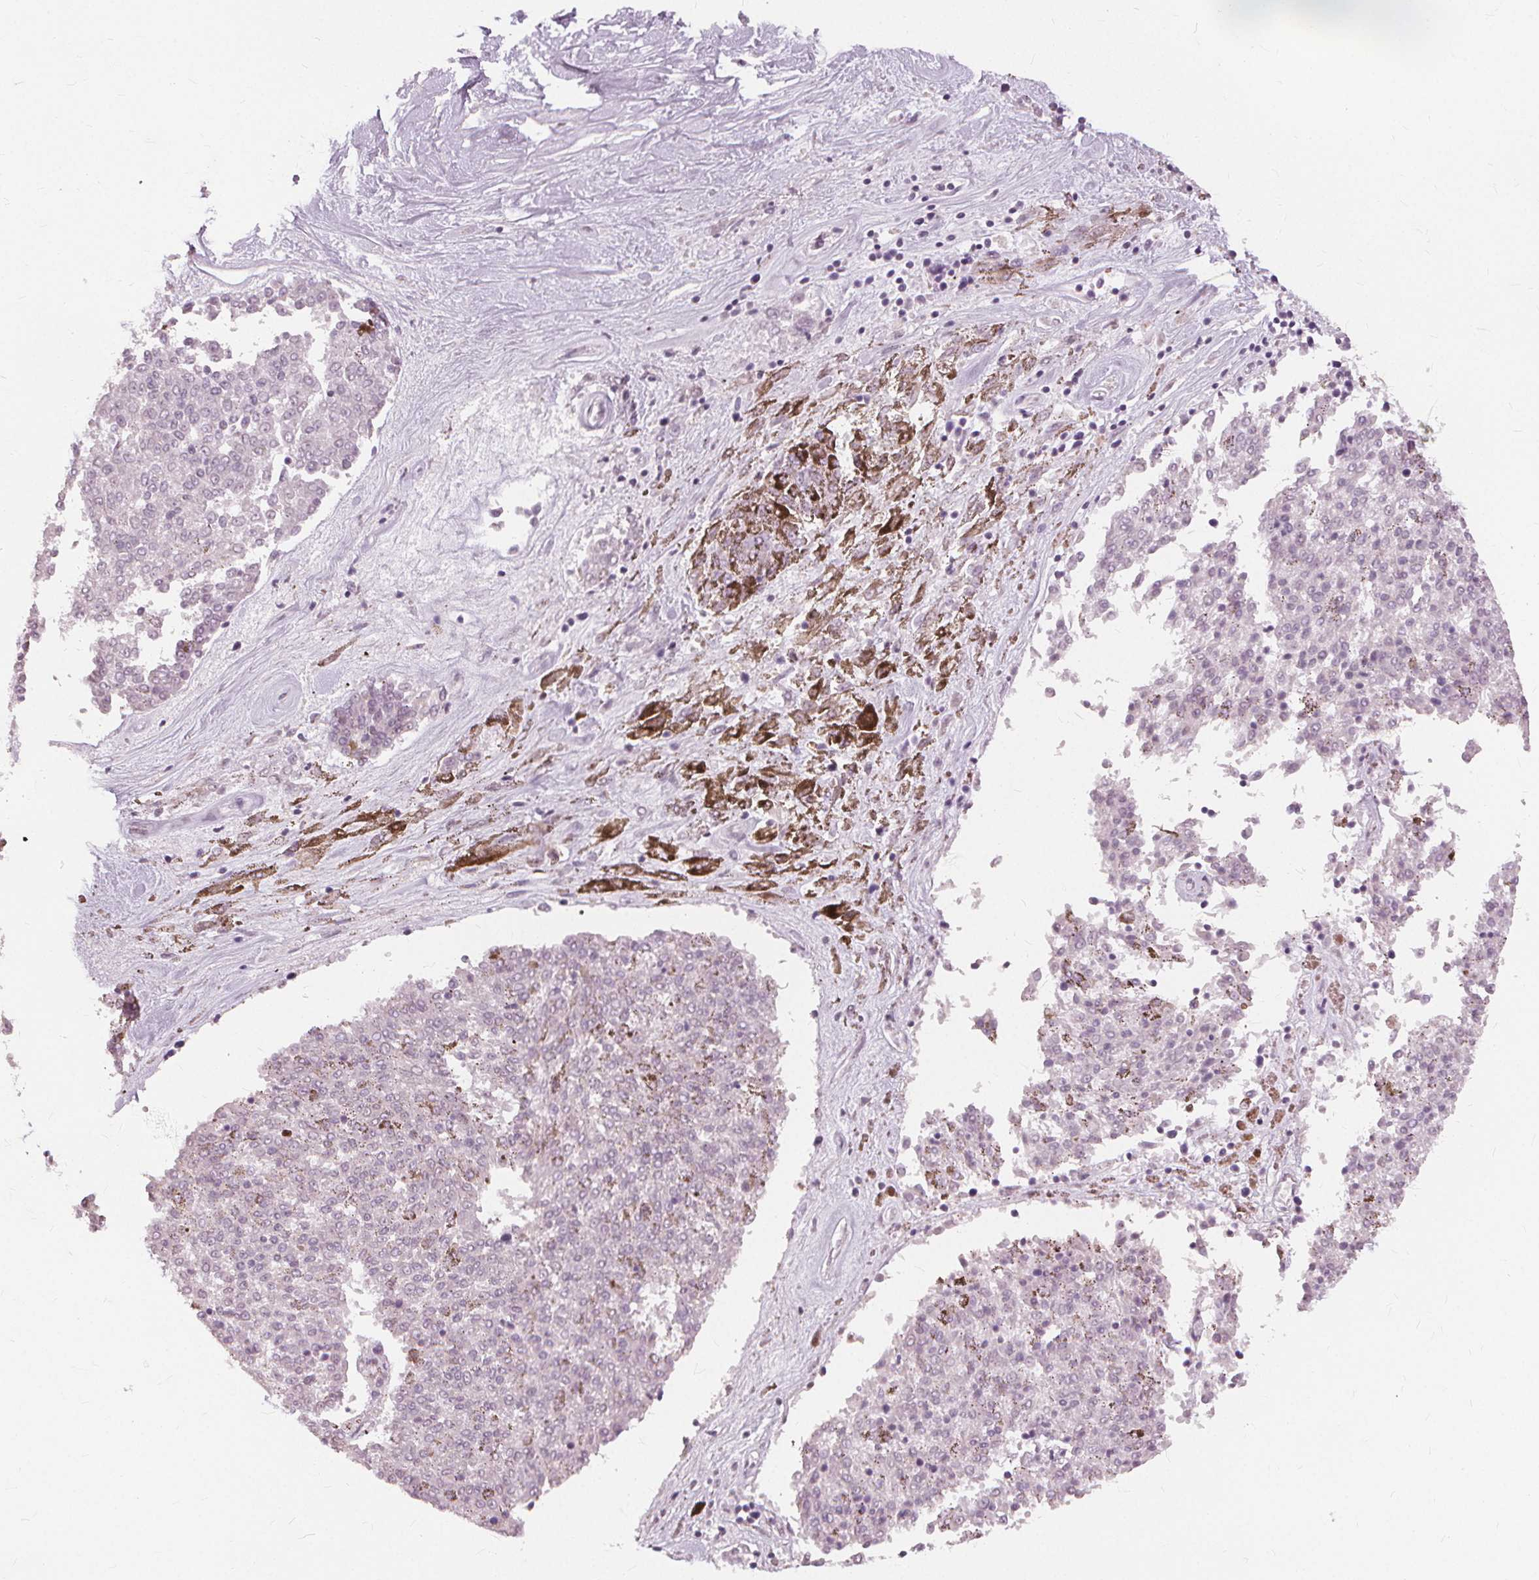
{"staining": {"intensity": "negative", "quantity": "none", "location": "none"}, "tissue": "melanoma", "cell_type": "Tumor cells", "image_type": "cancer", "snomed": [{"axis": "morphology", "description": "Malignant melanoma, NOS"}, {"axis": "topography", "description": "Skin"}], "caption": "High magnification brightfield microscopy of melanoma stained with DAB (3,3'-diaminobenzidine) (brown) and counterstained with hematoxylin (blue): tumor cells show no significant expression.", "gene": "SFTPD", "patient": {"sex": "female", "age": 72}}